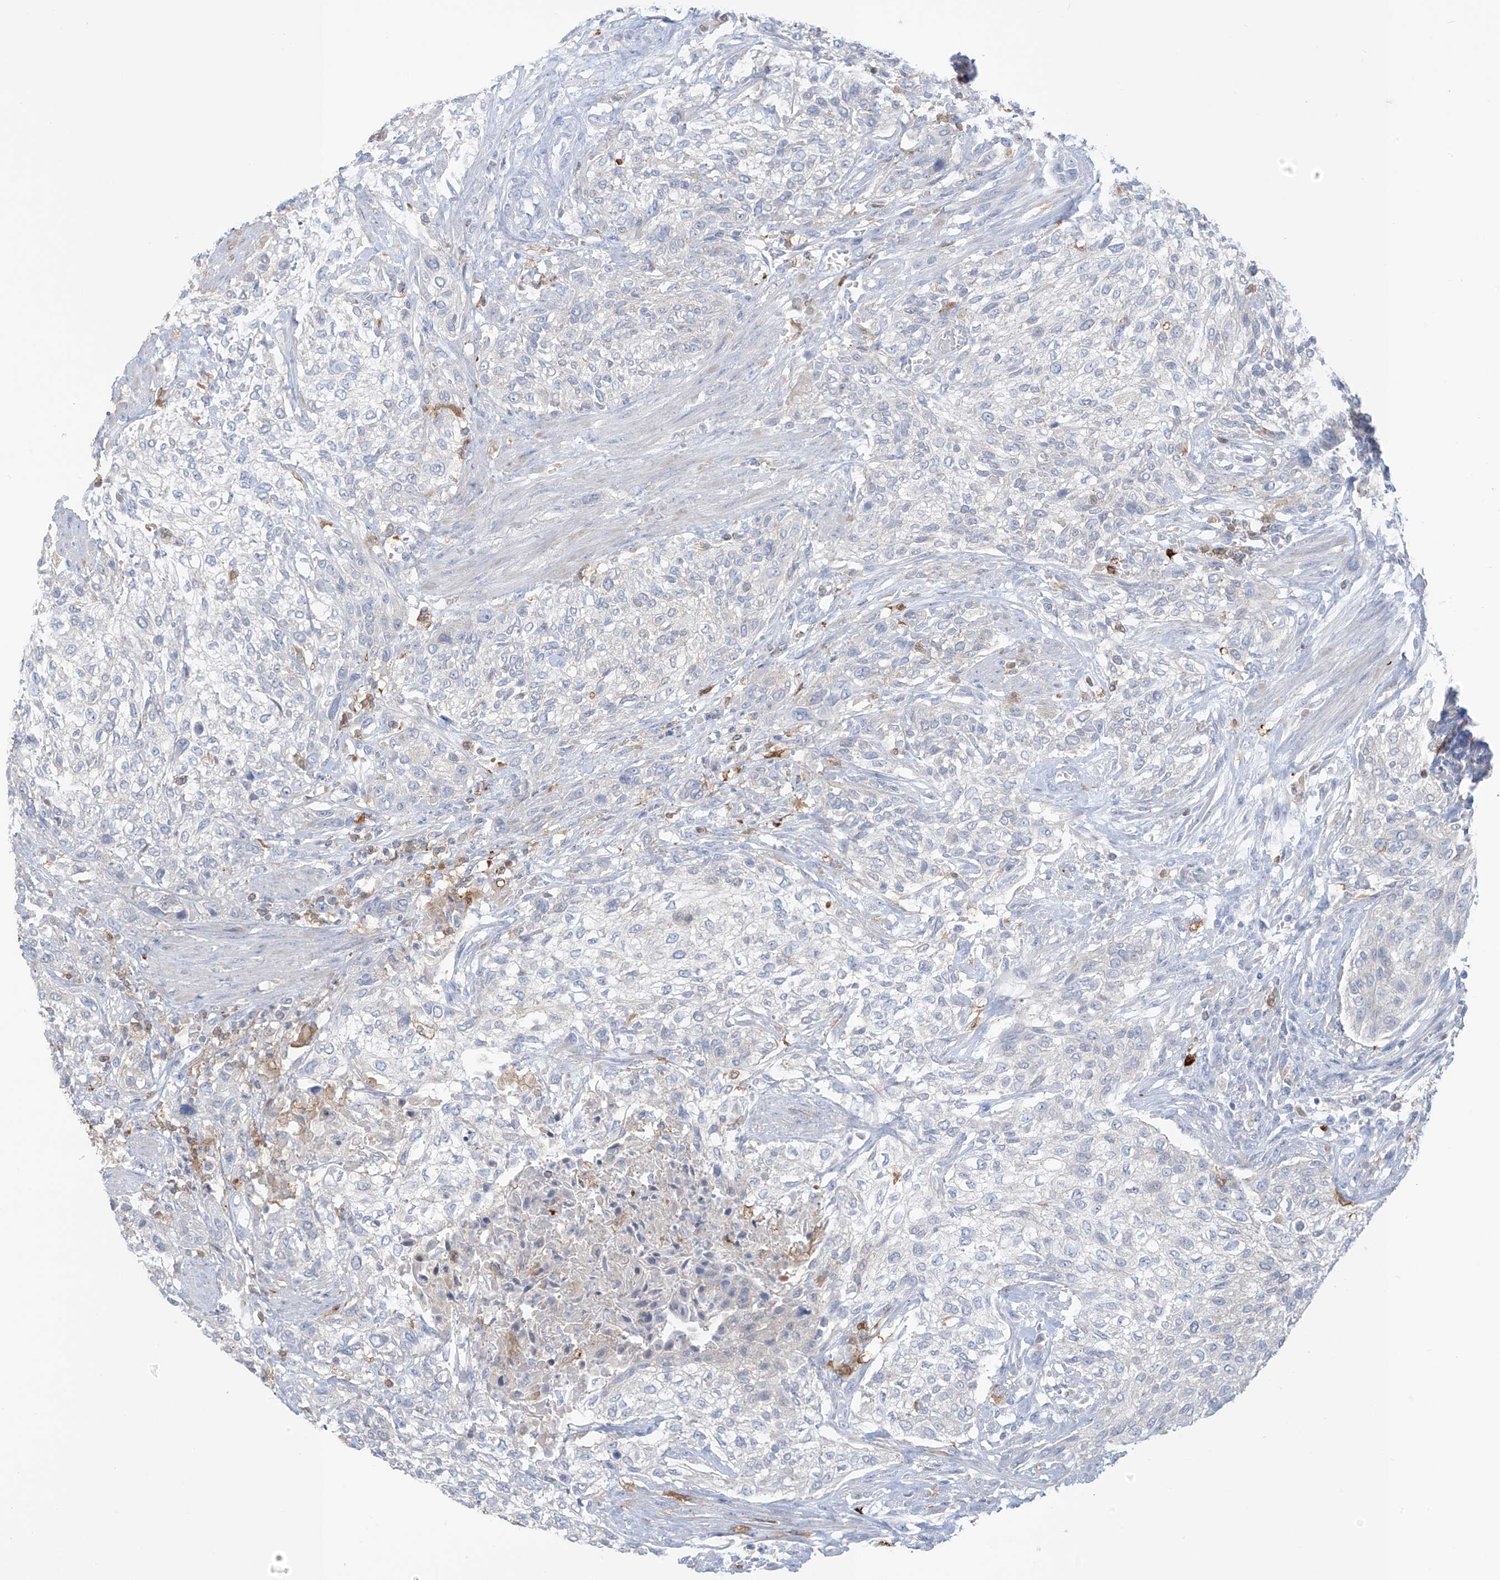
{"staining": {"intensity": "negative", "quantity": "none", "location": "none"}, "tissue": "urothelial cancer", "cell_type": "Tumor cells", "image_type": "cancer", "snomed": [{"axis": "morphology", "description": "Urothelial carcinoma, High grade"}, {"axis": "topography", "description": "Urinary bladder"}], "caption": "A histopathology image of urothelial carcinoma (high-grade) stained for a protein displays no brown staining in tumor cells.", "gene": "TRMT2B", "patient": {"sex": "male", "age": 35}}